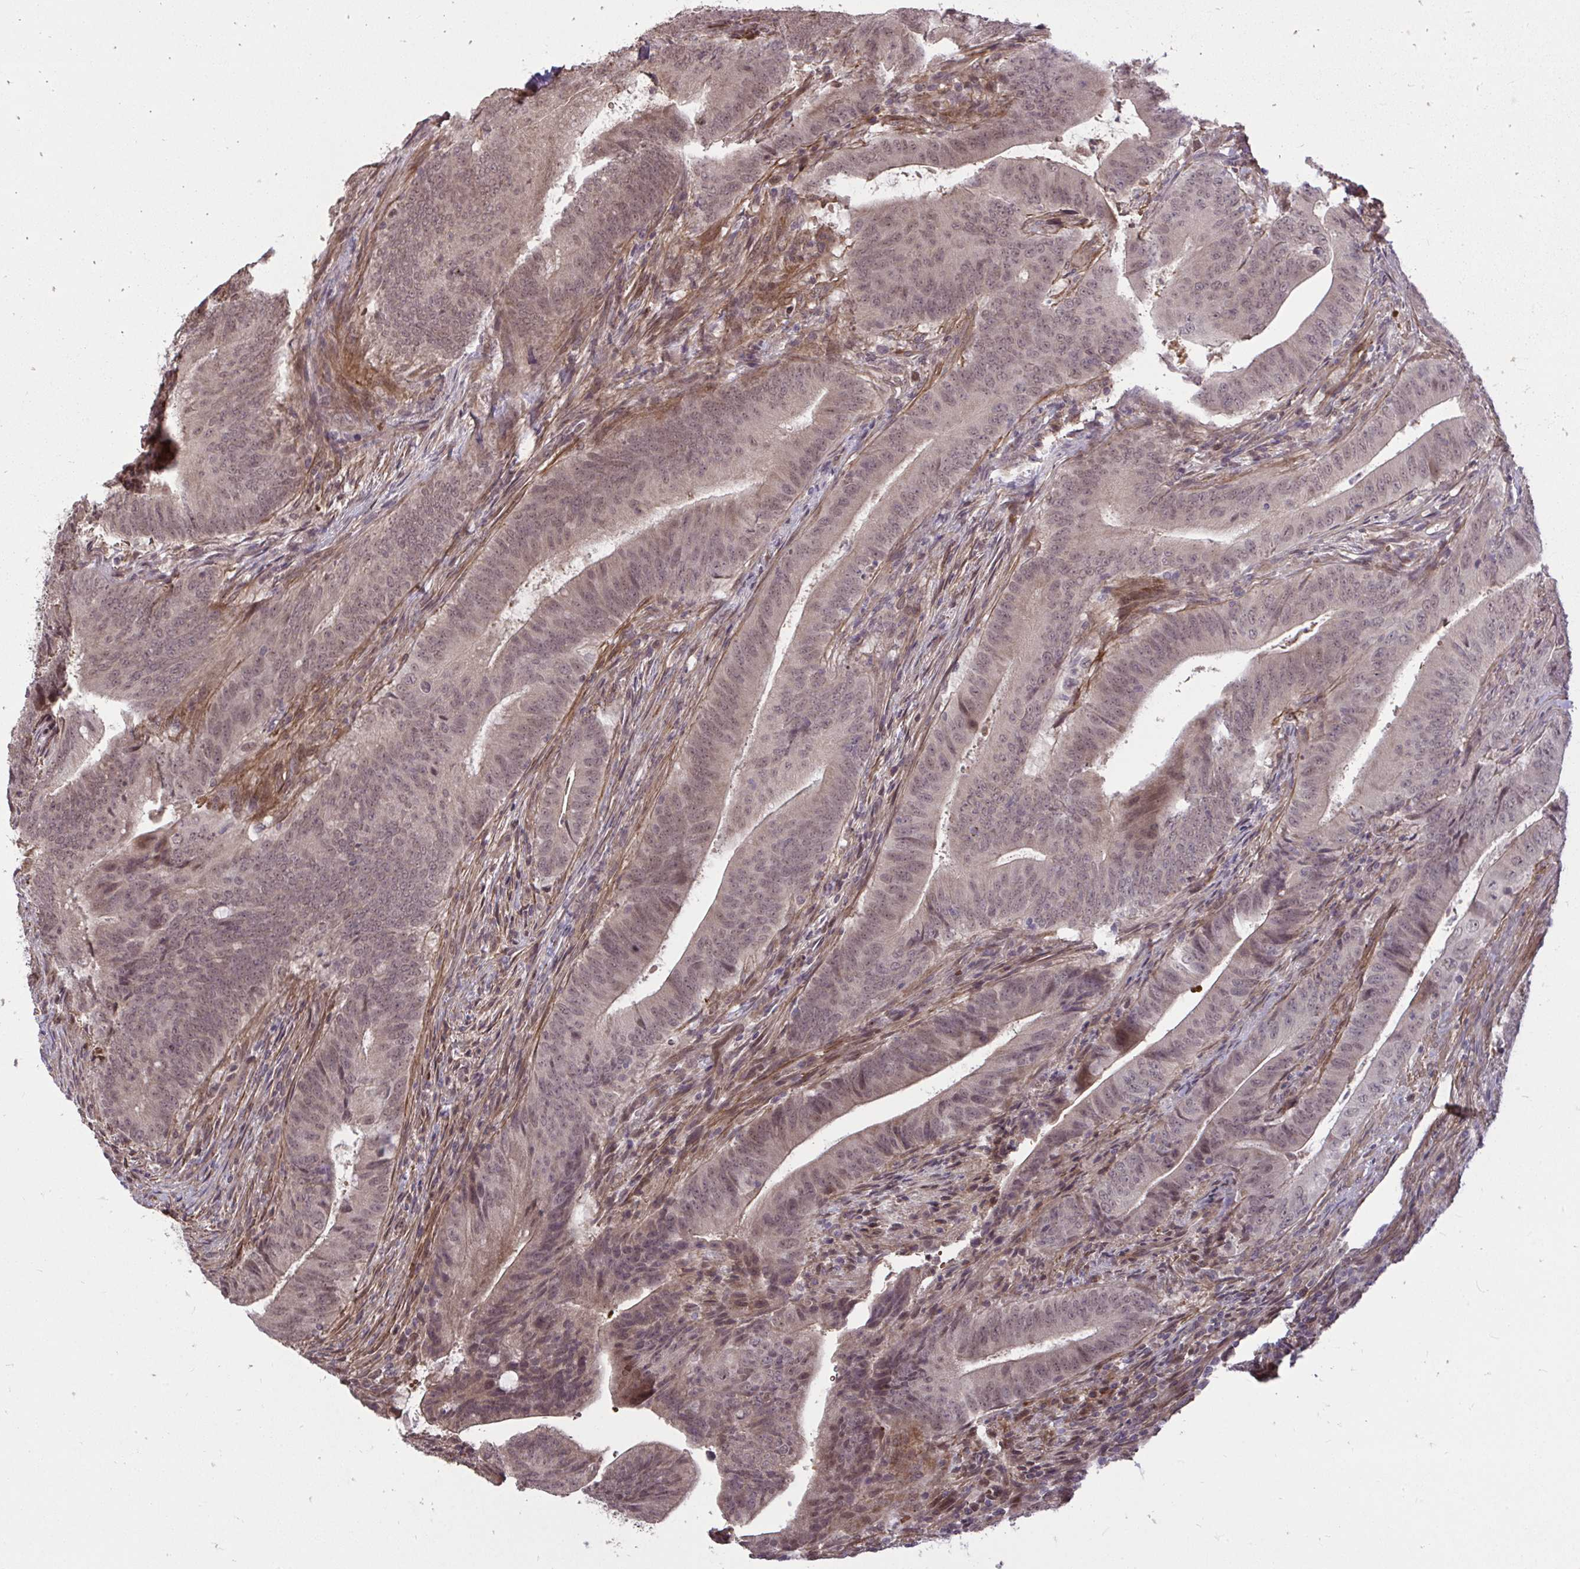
{"staining": {"intensity": "moderate", "quantity": ">75%", "location": "nuclear"}, "tissue": "colorectal cancer", "cell_type": "Tumor cells", "image_type": "cancer", "snomed": [{"axis": "morphology", "description": "Adenocarcinoma, NOS"}, {"axis": "topography", "description": "Colon"}], "caption": "Moderate nuclear staining for a protein is identified in approximately >75% of tumor cells of colorectal cancer using immunohistochemistry (IHC).", "gene": "ZSCAN9", "patient": {"sex": "female", "age": 43}}